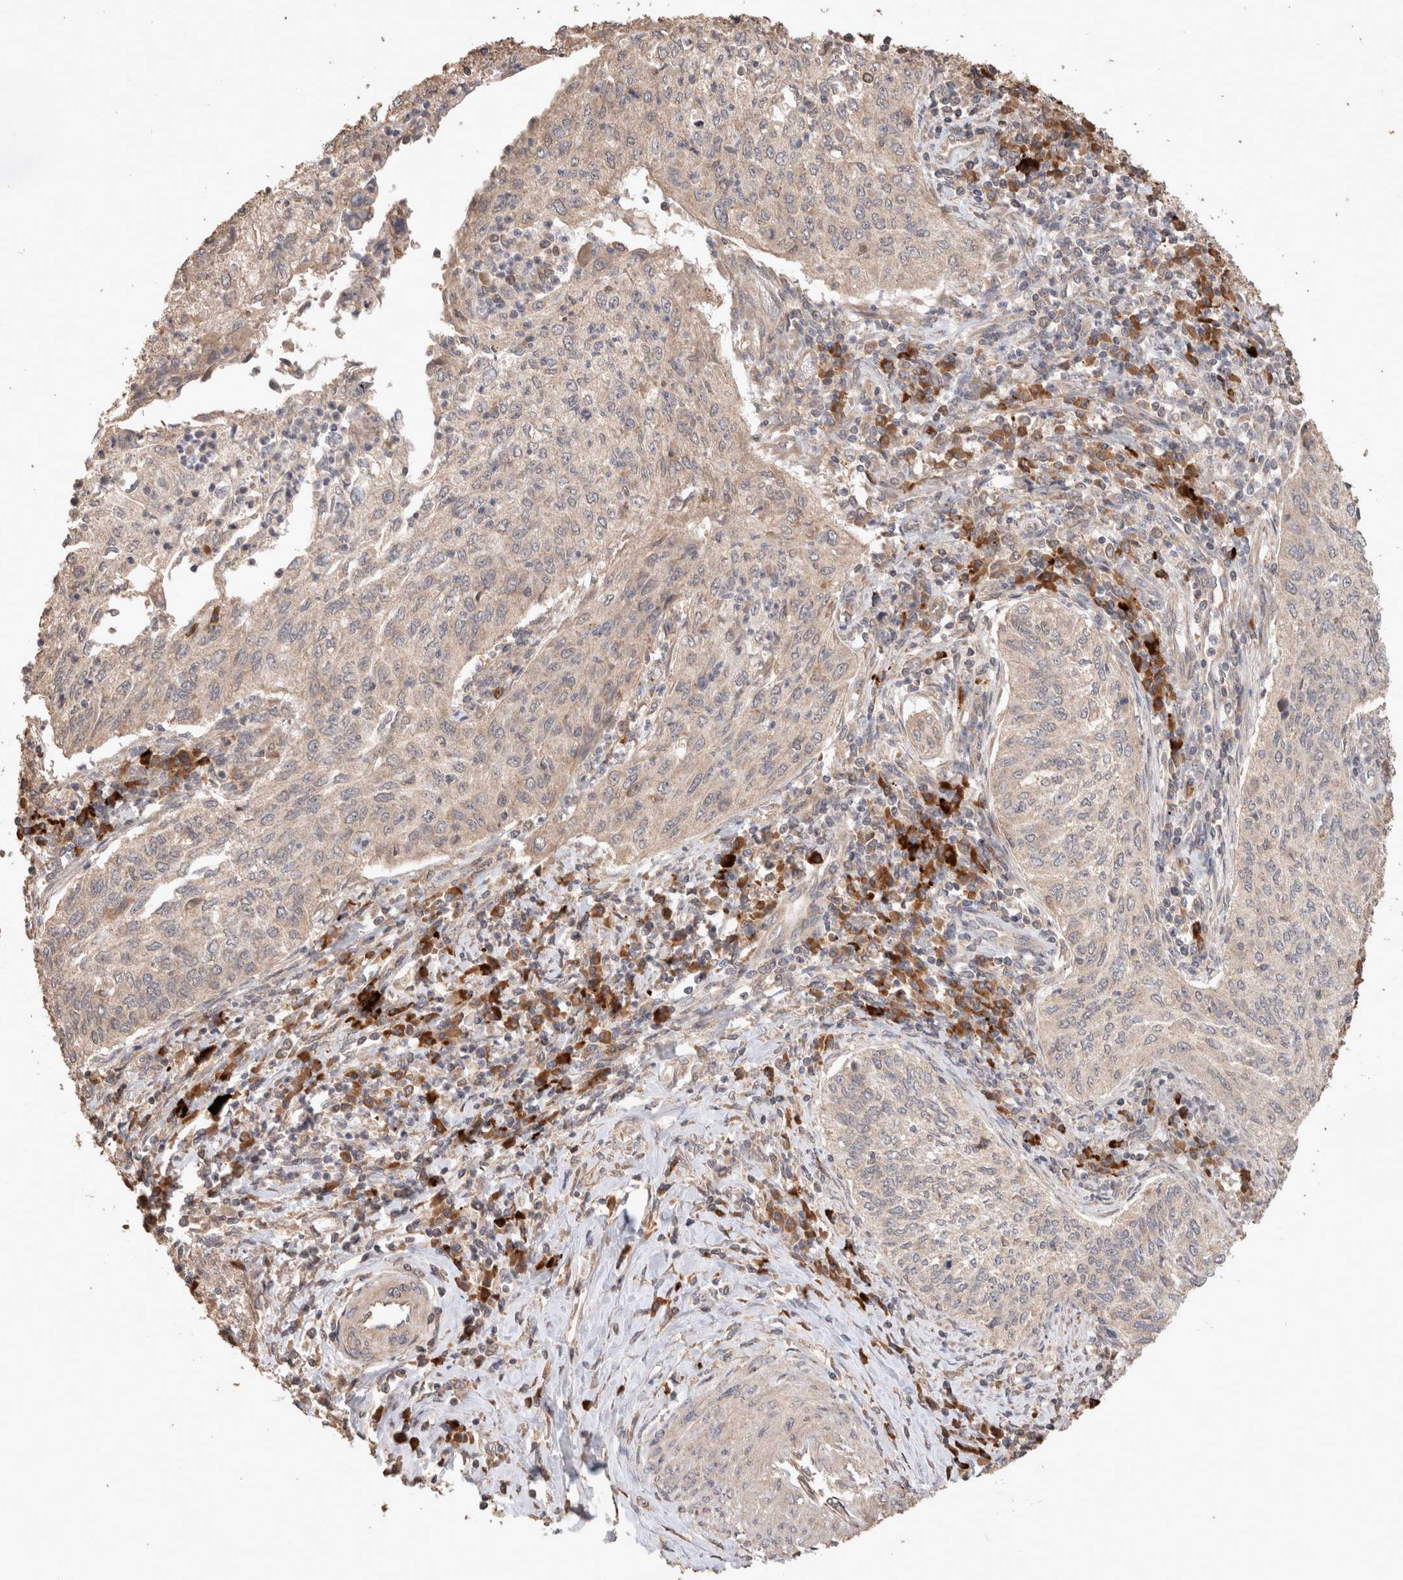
{"staining": {"intensity": "weak", "quantity": "25%-75%", "location": "cytoplasmic/membranous"}, "tissue": "cervical cancer", "cell_type": "Tumor cells", "image_type": "cancer", "snomed": [{"axis": "morphology", "description": "Squamous cell carcinoma, NOS"}, {"axis": "topography", "description": "Cervix"}], "caption": "A high-resolution micrograph shows immunohistochemistry staining of cervical squamous cell carcinoma, which shows weak cytoplasmic/membranous staining in approximately 25%-75% of tumor cells.", "gene": "HROB", "patient": {"sex": "female", "age": 30}}